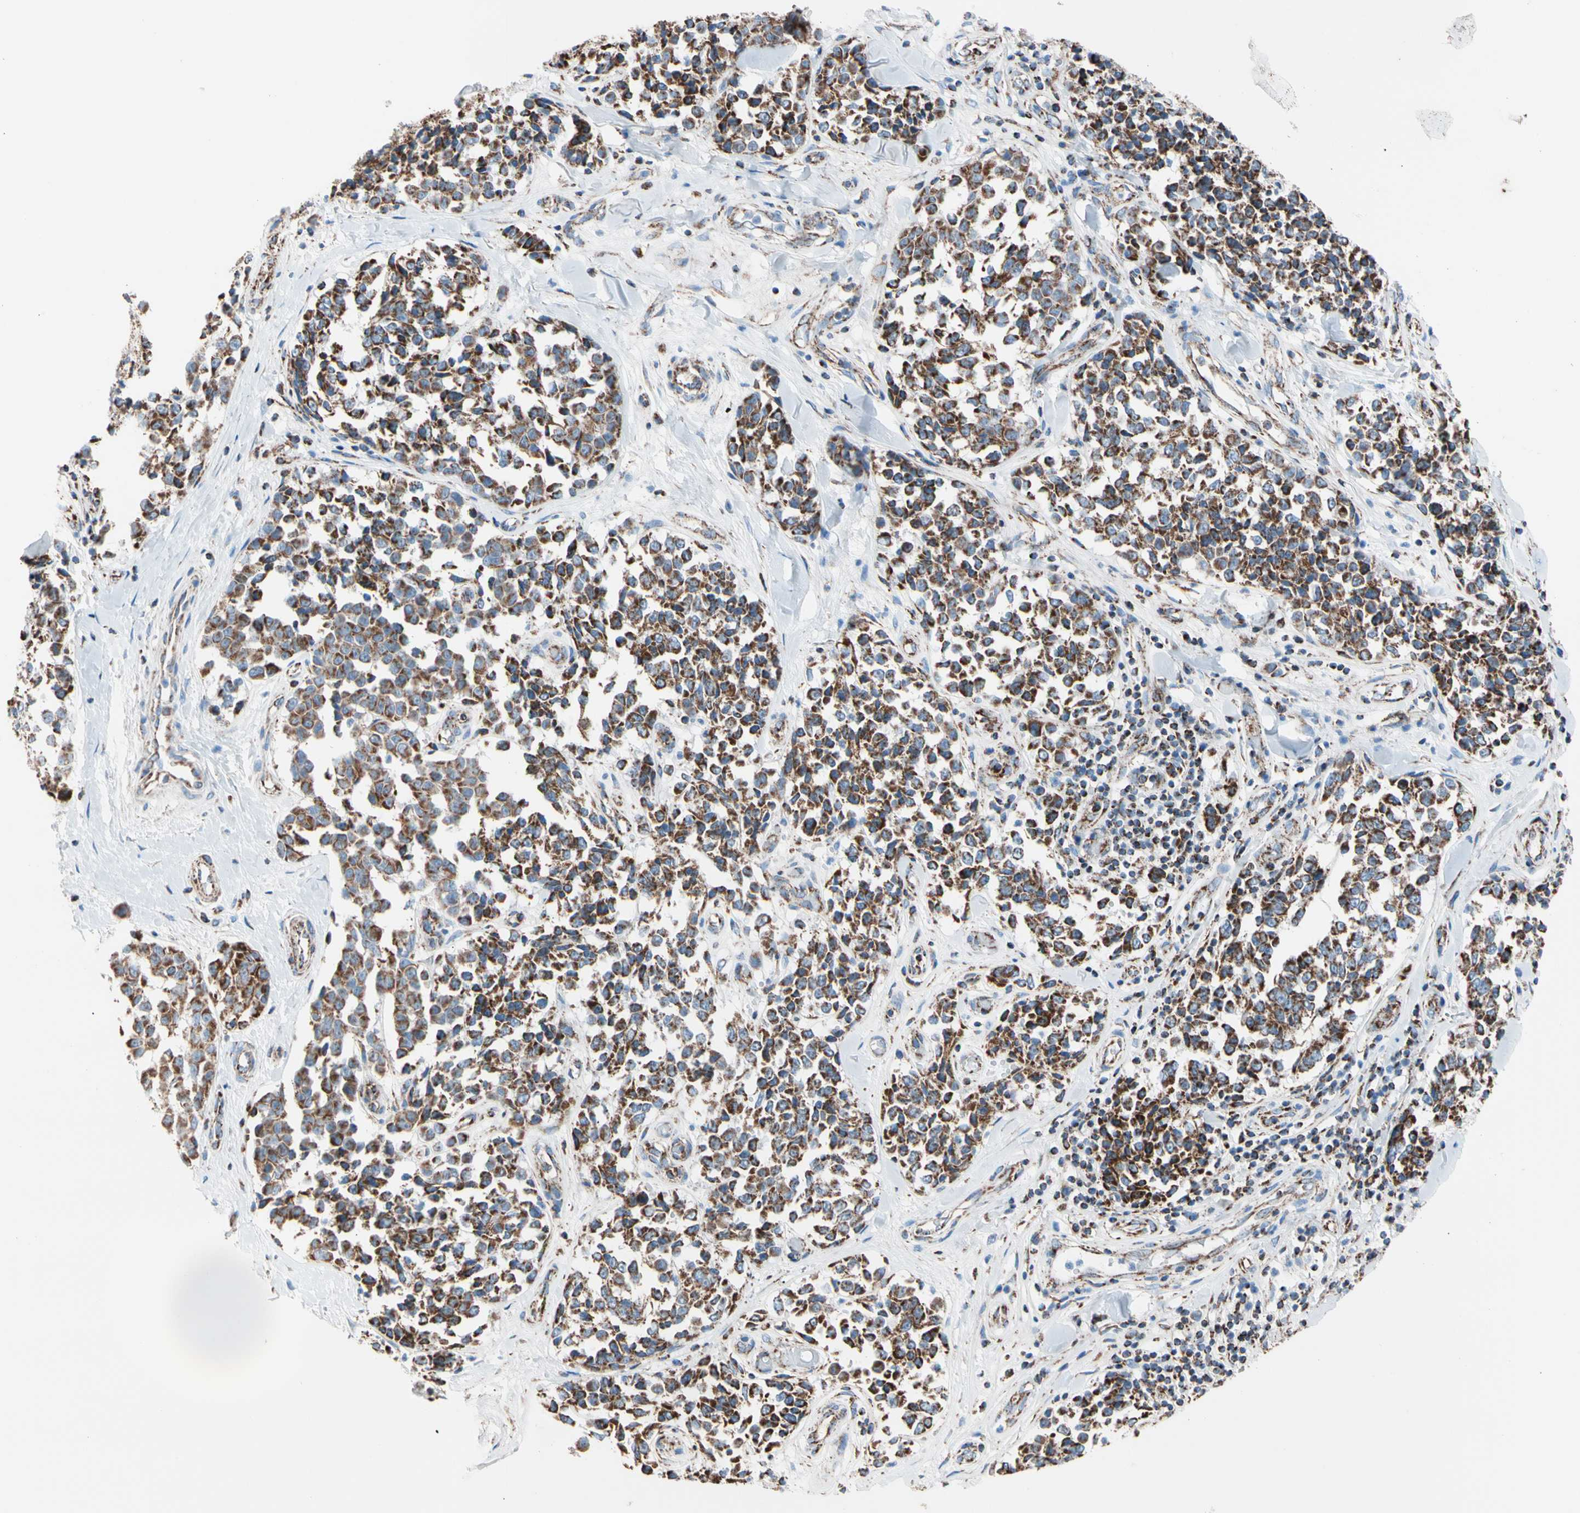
{"staining": {"intensity": "strong", "quantity": ">75%", "location": "cytoplasmic/membranous"}, "tissue": "melanoma", "cell_type": "Tumor cells", "image_type": "cancer", "snomed": [{"axis": "morphology", "description": "Malignant melanoma, NOS"}, {"axis": "topography", "description": "Skin"}], "caption": "A high-resolution photomicrograph shows IHC staining of melanoma, which reveals strong cytoplasmic/membranous expression in approximately >75% of tumor cells.", "gene": "HK1", "patient": {"sex": "female", "age": 64}}